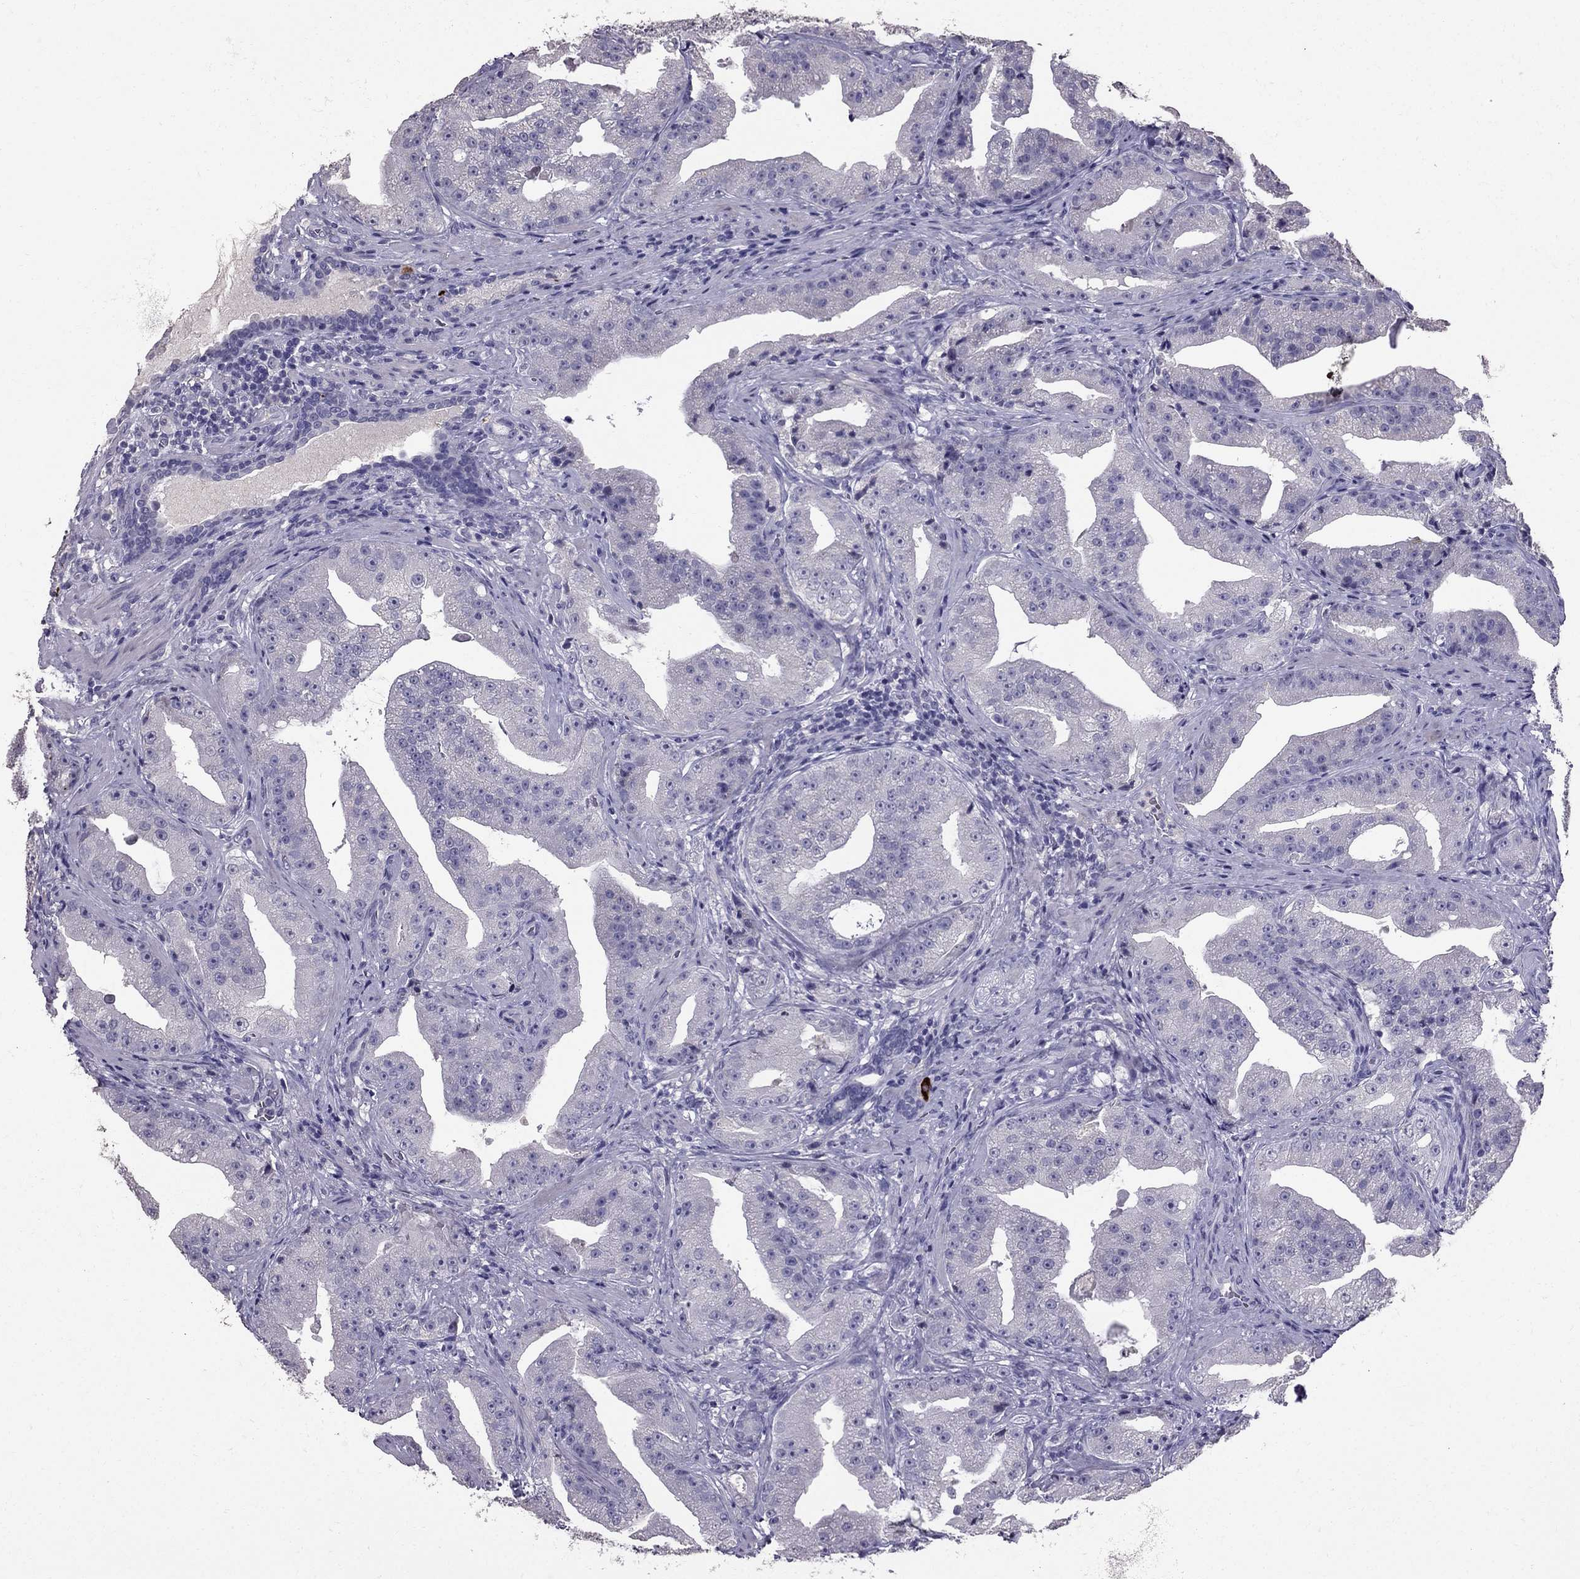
{"staining": {"intensity": "negative", "quantity": "none", "location": "none"}, "tissue": "prostate cancer", "cell_type": "Tumor cells", "image_type": "cancer", "snomed": [{"axis": "morphology", "description": "Adenocarcinoma, Low grade"}, {"axis": "topography", "description": "Prostate"}], "caption": "High magnification brightfield microscopy of low-grade adenocarcinoma (prostate) stained with DAB (3,3'-diaminobenzidine) (brown) and counterstained with hematoxylin (blue): tumor cells show no significant expression. (Brightfield microscopy of DAB (3,3'-diaminobenzidine) IHC at high magnification).", "gene": "SCG5", "patient": {"sex": "male", "age": 62}}